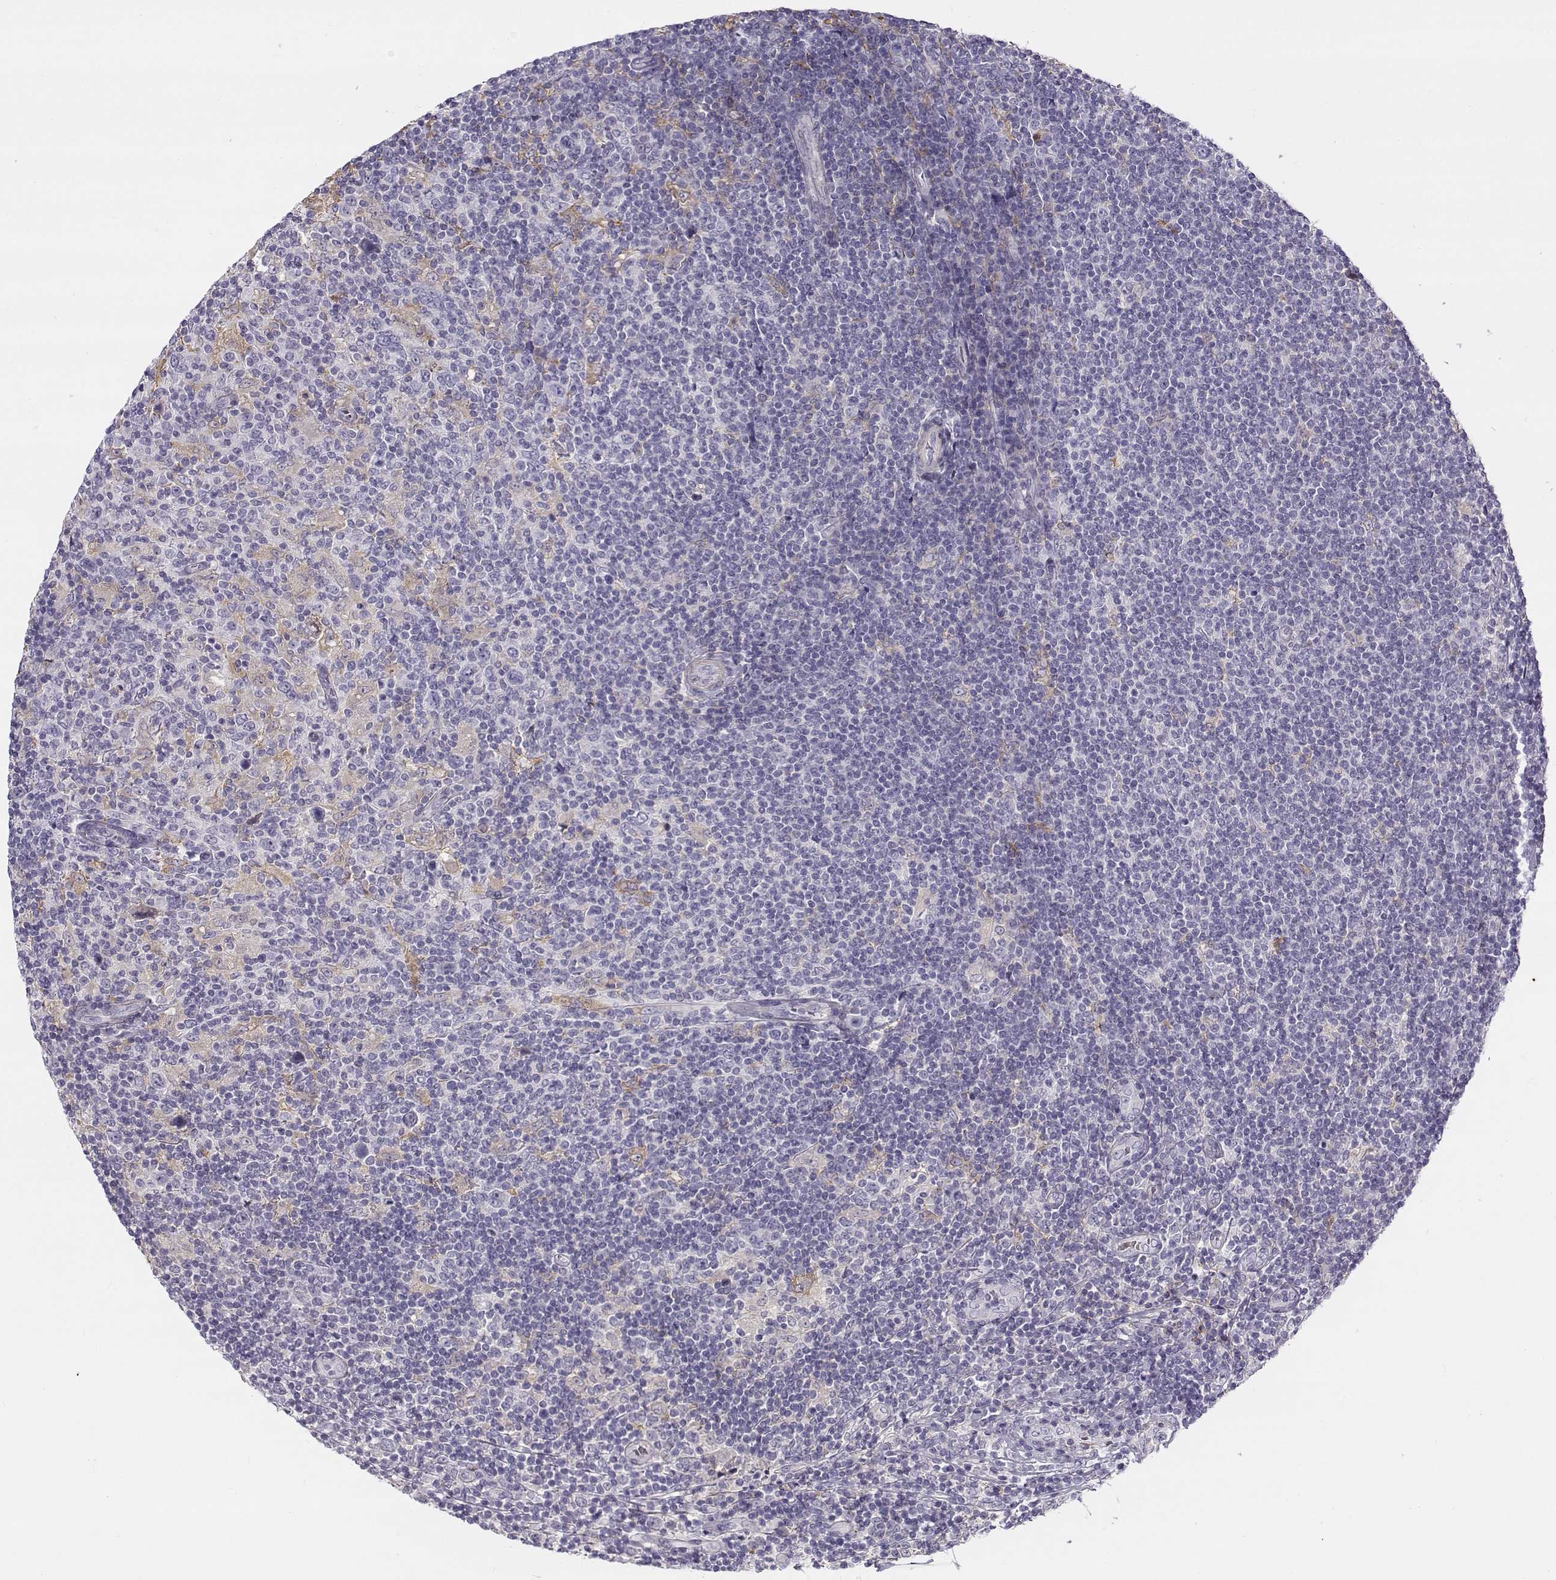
{"staining": {"intensity": "weak", "quantity": ">75%", "location": "cytoplasmic/membranous"}, "tissue": "lymphoma", "cell_type": "Tumor cells", "image_type": "cancer", "snomed": [{"axis": "morphology", "description": "Hodgkin's disease, NOS"}, {"axis": "topography", "description": "Lymph node"}], "caption": "Immunohistochemical staining of Hodgkin's disease shows low levels of weak cytoplasmic/membranous protein staining in approximately >75% of tumor cells.", "gene": "UCP3", "patient": {"sex": "male", "age": 40}}